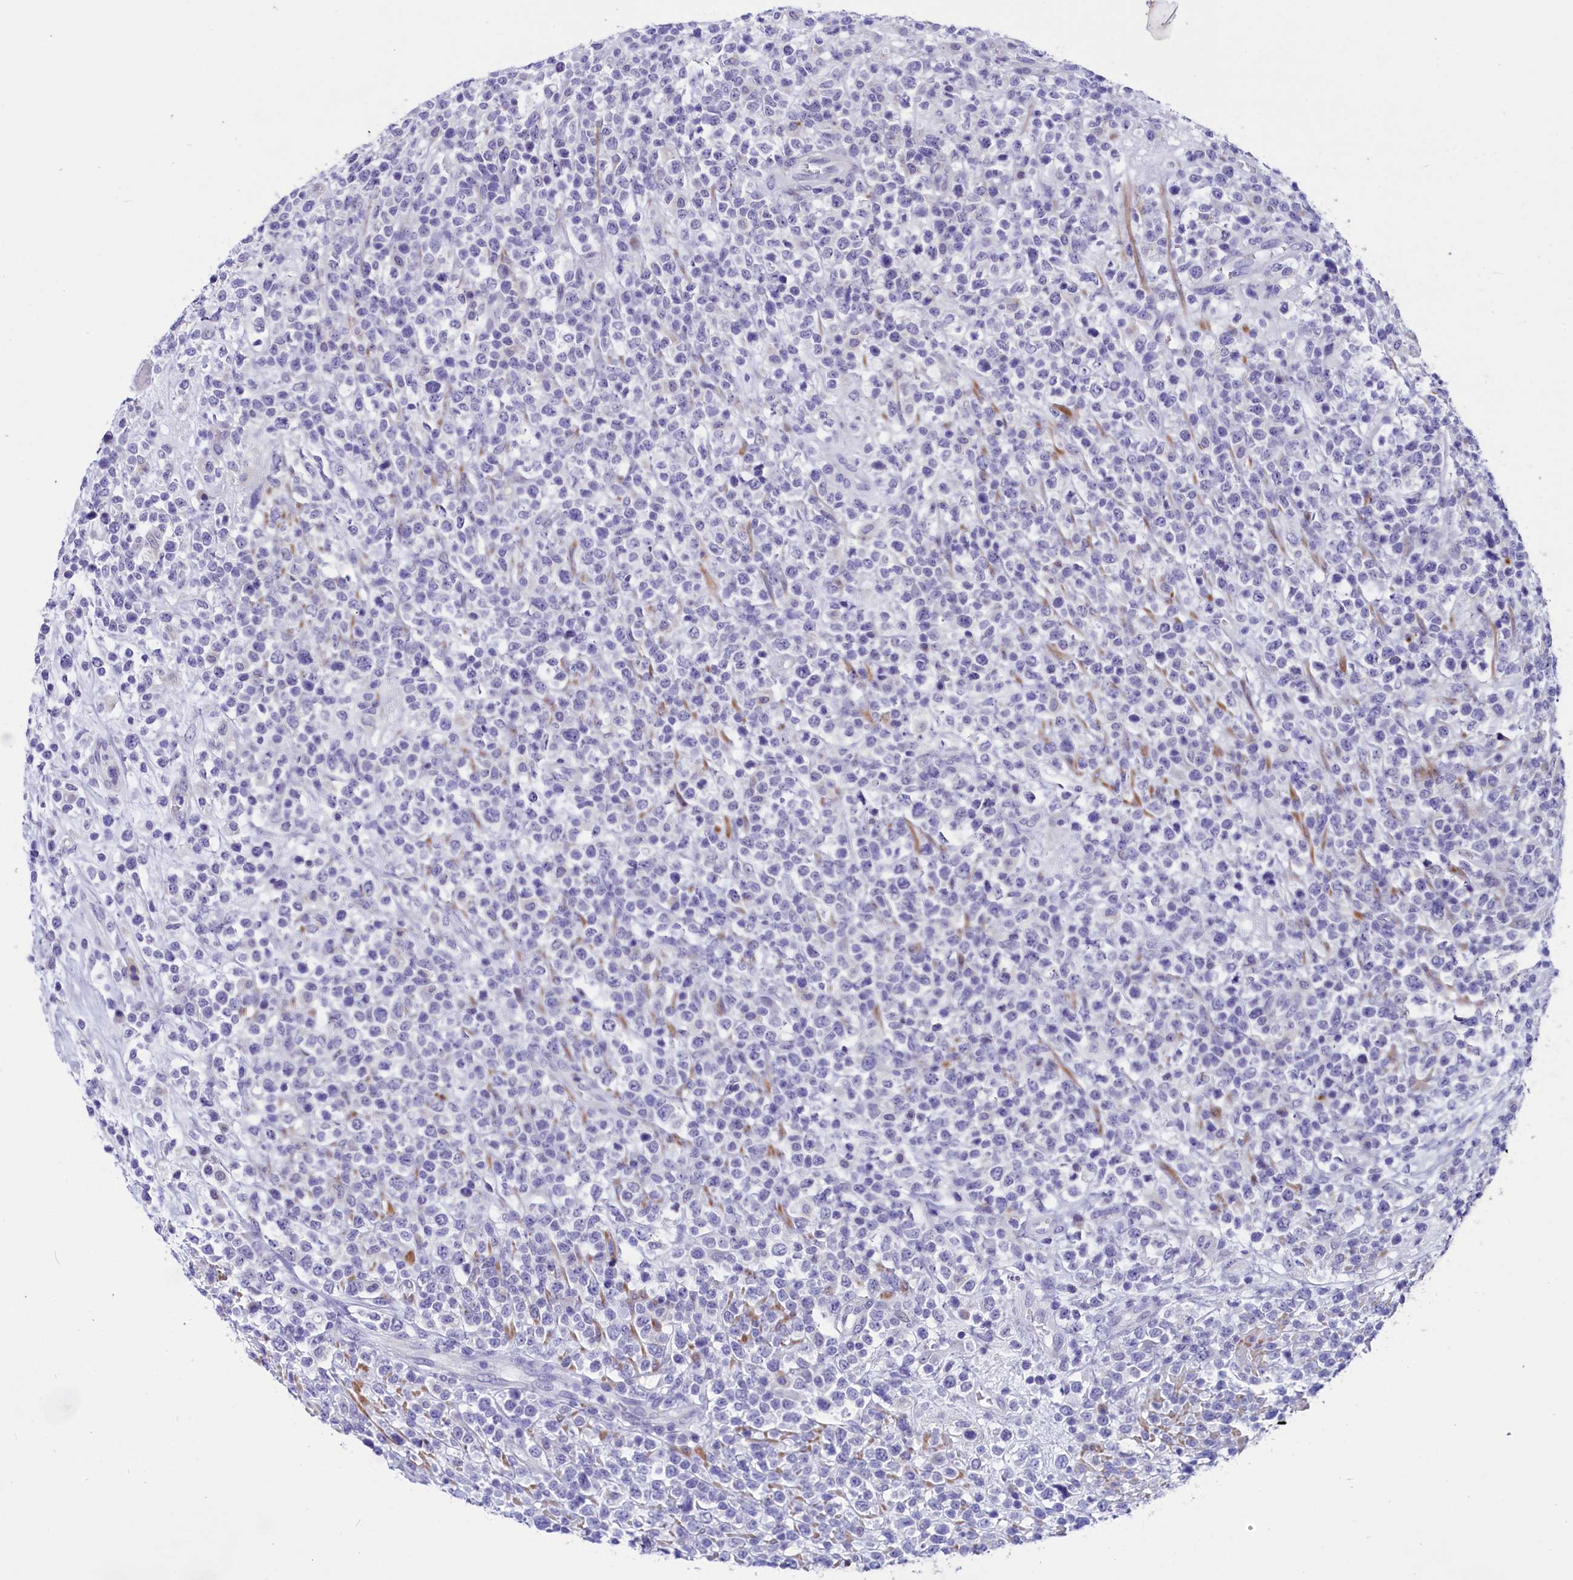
{"staining": {"intensity": "negative", "quantity": "none", "location": "none"}, "tissue": "lymphoma", "cell_type": "Tumor cells", "image_type": "cancer", "snomed": [{"axis": "morphology", "description": "Malignant lymphoma, non-Hodgkin's type, High grade"}, {"axis": "topography", "description": "Colon"}], "caption": "Immunohistochemistry (IHC) micrograph of neoplastic tissue: lymphoma stained with DAB (3,3'-diaminobenzidine) reveals no significant protein expression in tumor cells.", "gene": "SCD5", "patient": {"sex": "female", "age": 53}}